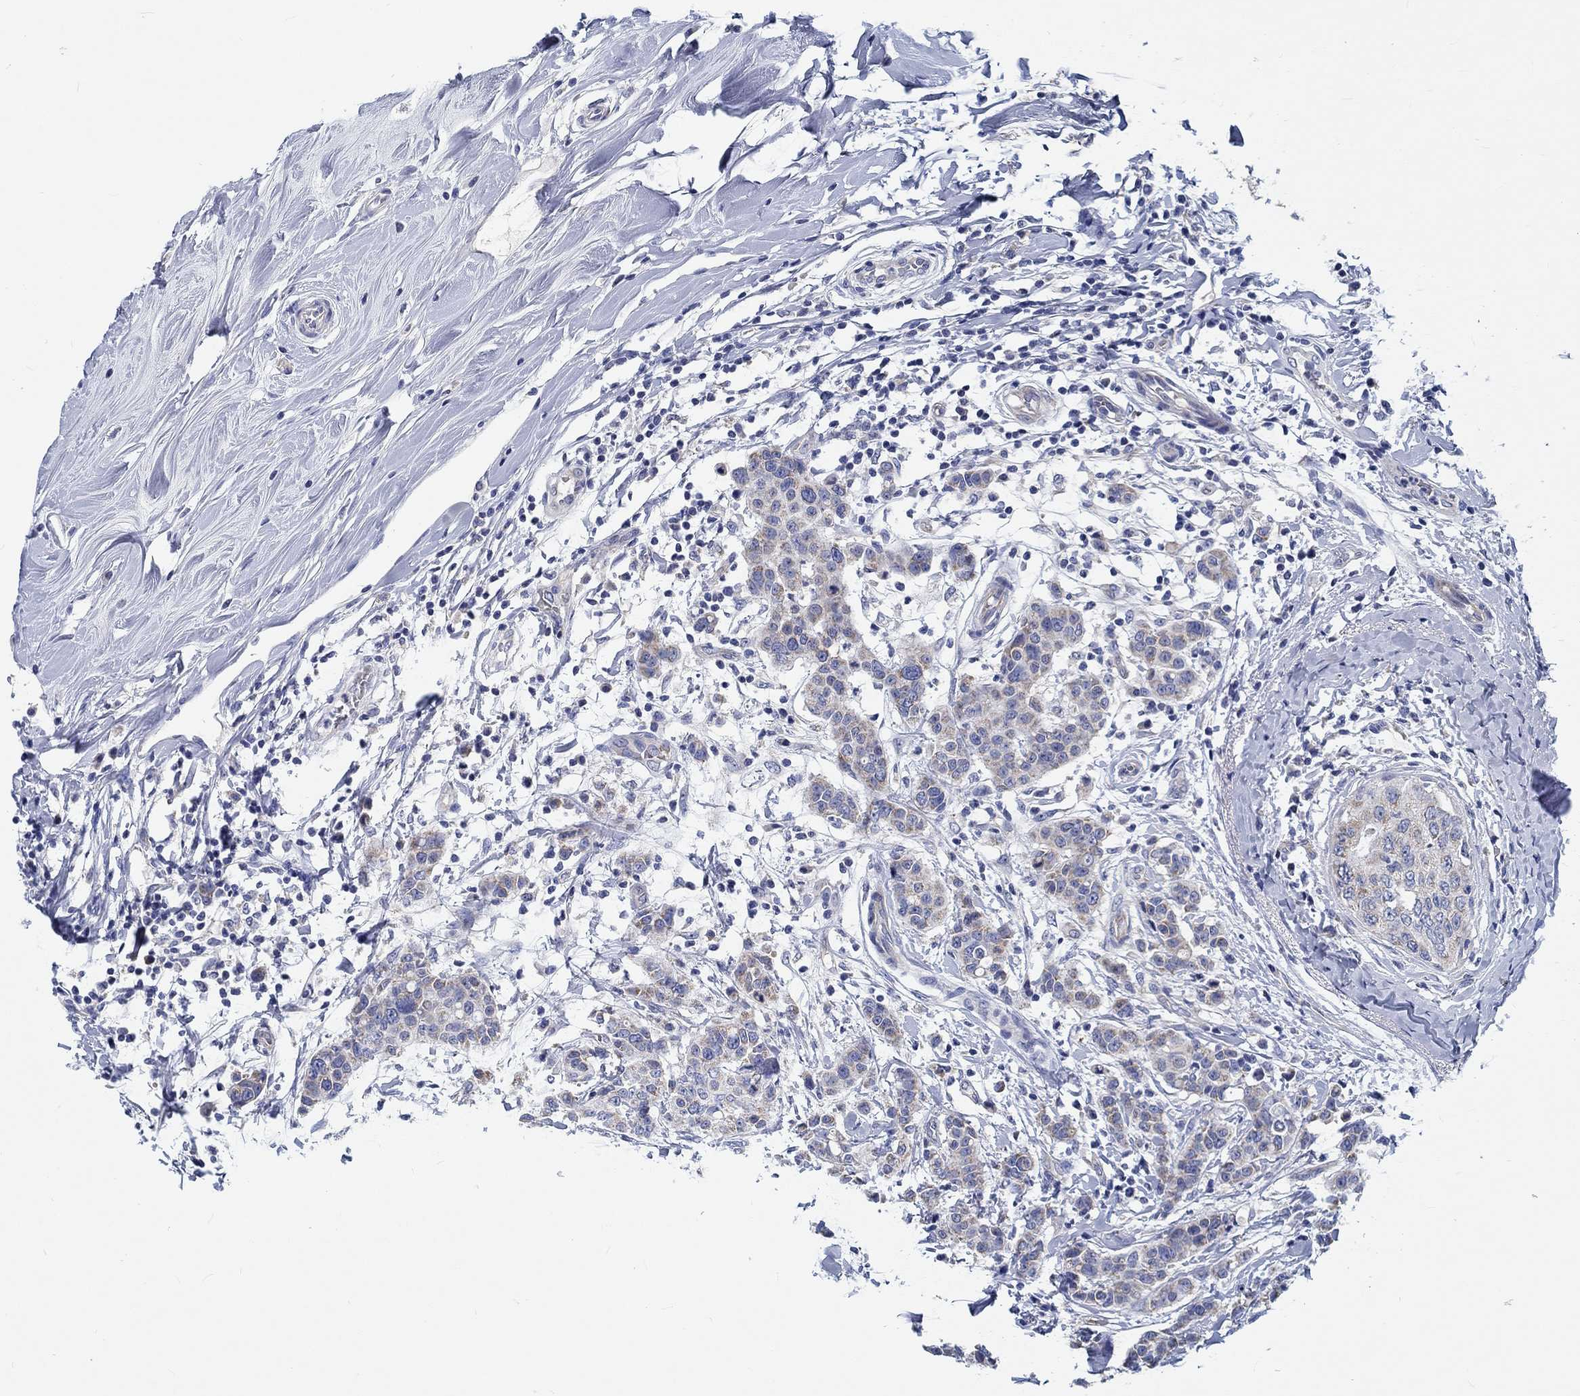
{"staining": {"intensity": "weak", "quantity": "25%-75%", "location": "cytoplasmic/membranous"}, "tissue": "breast cancer", "cell_type": "Tumor cells", "image_type": "cancer", "snomed": [{"axis": "morphology", "description": "Duct carcinoma"}, {"axis": "topography", "description": "Breast"}], "caption": "Immunohistochemistry (IHC) (DAB) staining of breast cancer displays weak cytoplasmic/membranous protein staining in about 25%-75% of tumor cells.", "gene": "MYBPC1", "patient": {"sex": "female", "age": 27}}